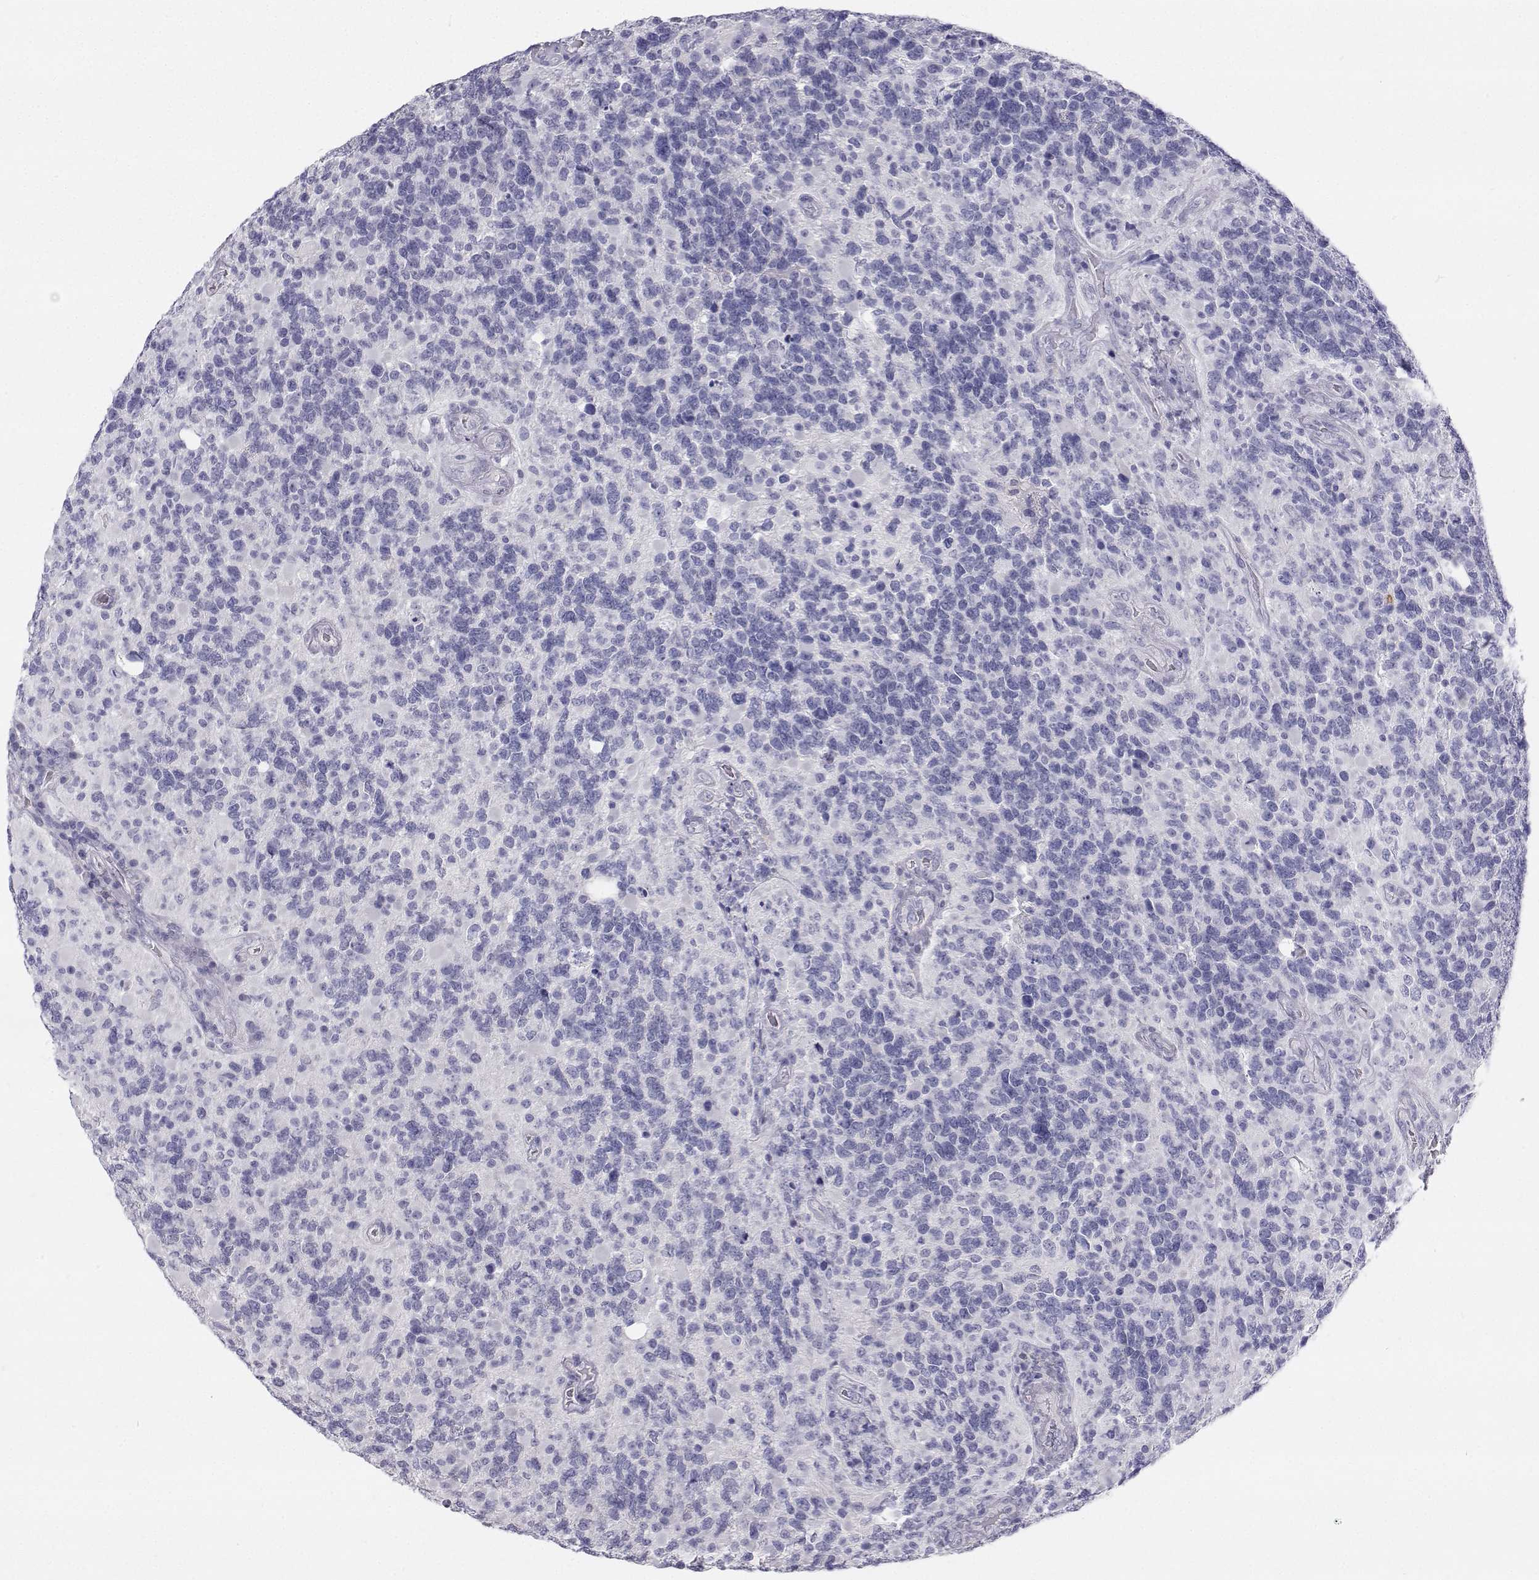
{"staining": {"intensity": "negative", "quantity": "none", "location": "none"}, "tissue": "glioma", "cell_type": "Tumor cells", "image_type": "cancer", "snomed": [{"axis": "morphology", "description": "Glioma, malignant, High grade"}, {"axis": "topography", "description": "Brain"}], "caption": "Histopathology image shows no significant protein positivity in tumor cells of high-grade glioma (malignant).", "gene": "TTN", "patient": {"sex": "female", "age": 40}}